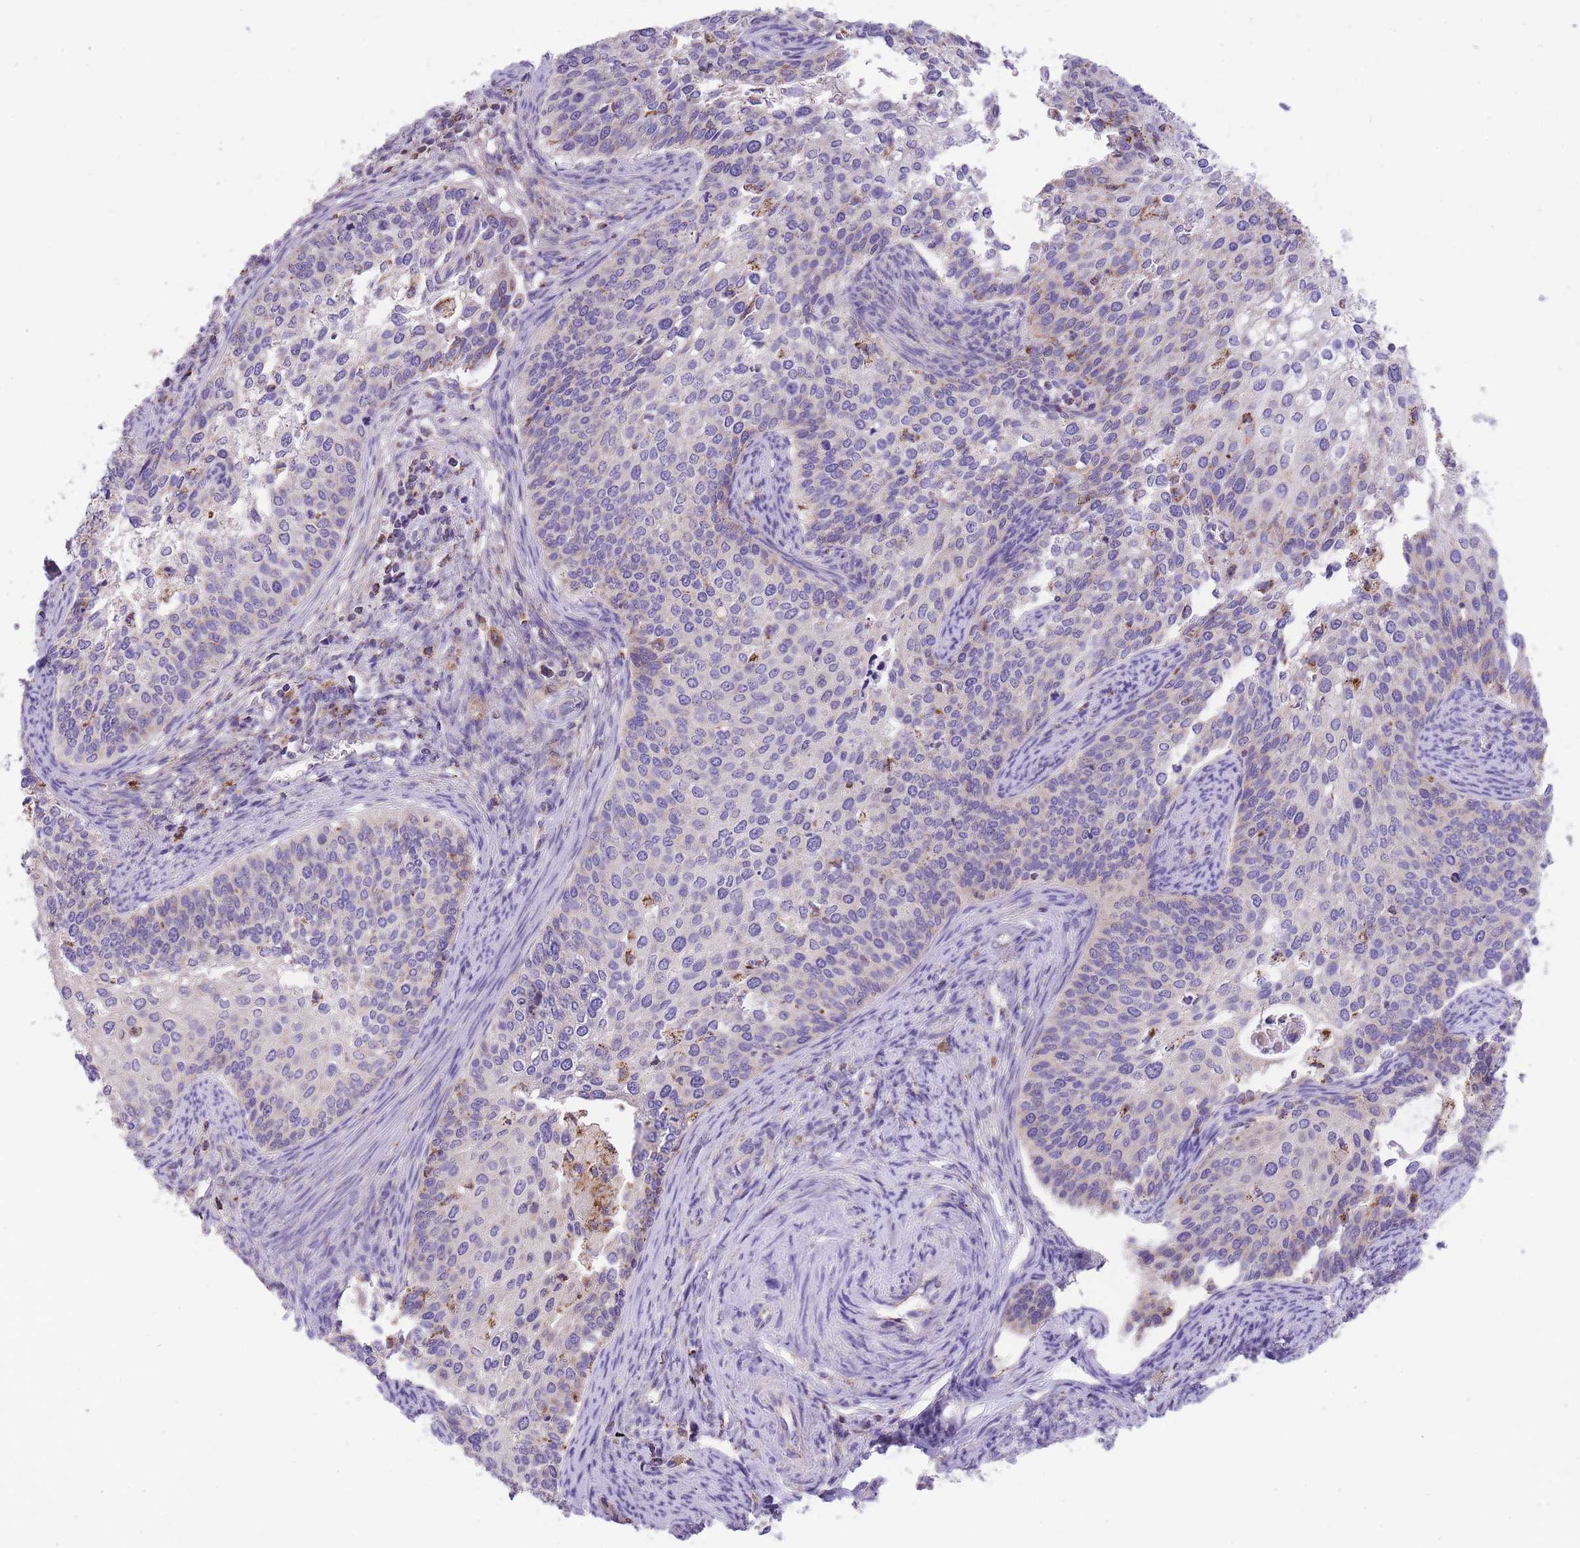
{"staining": {"intensity": "negative", "quantity": "none", "location": "none"}, "tissue": "cervical cancer", "cell_type": "Tumor cells", "image_type": "cancer", "snomed": [{"axis": "morphology", "description": "Squamous cell carcinoma, NOS"}, {"axis": "topography", "description": "Cervix"}], "caption": "A high-resolution photomicrograph shows immunohistochemistry (IHC) staining of cervical squamous cell carcinoma, which reveals no significant expression in tumor cells.", "gene": "ST3GAL3", "patient": {"sex": "female", "age": 44}}